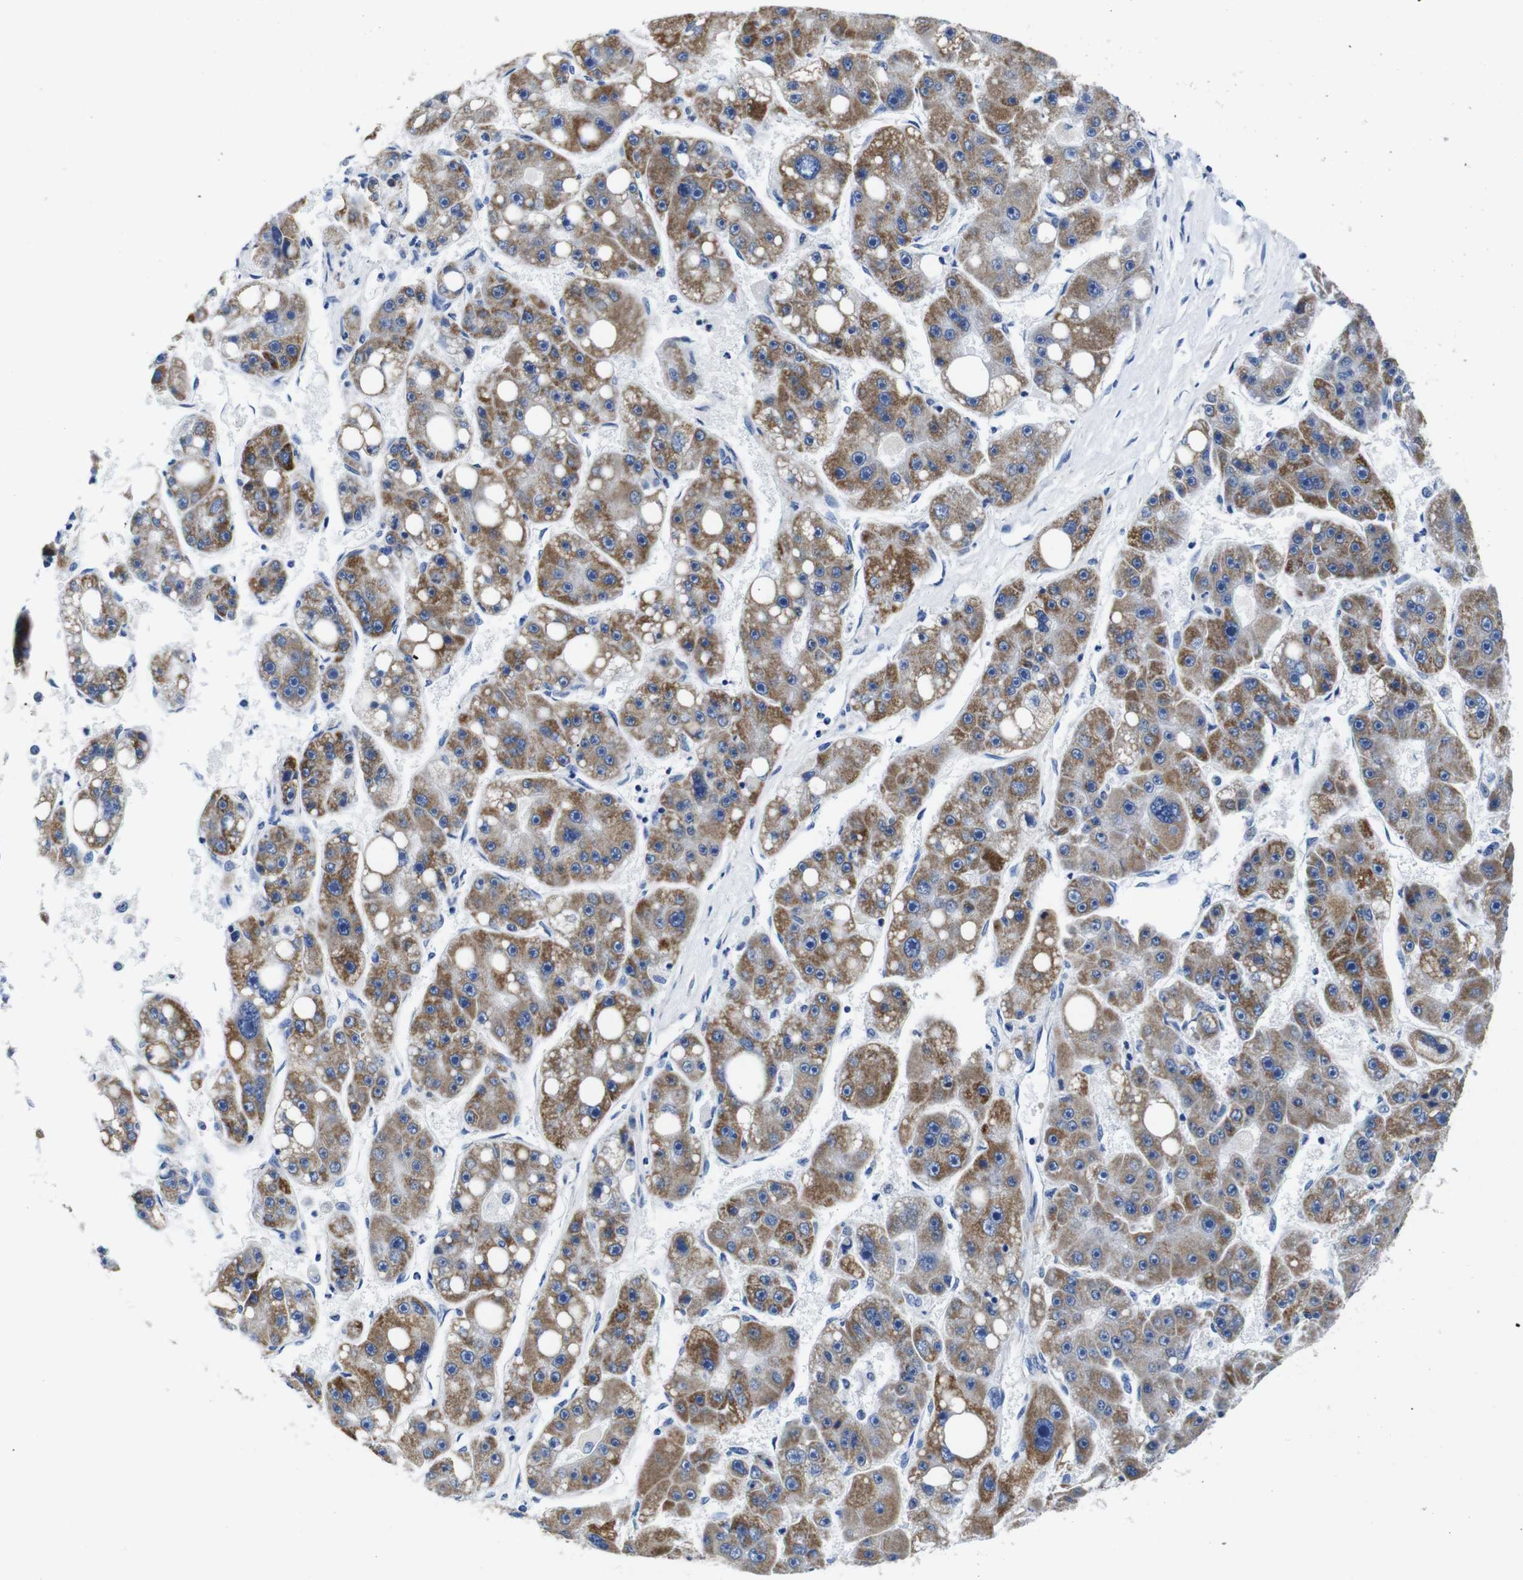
{"staining": {"intensity": "moderate", "quantity": ">75%", "location": "cytoplasmic/membranous"}, "tissue": "liver cancer", "cell_type": "Tumor cells", "image_type": "cancer", "snomed": [{"axis": "morphology", "description": "Carcinoma, Hepatocellular, NOS"}, {"axis": "topography", "description": "Liver"}], "caption": "Immunohistochemical staining of liver hepatocellular carcinoma shows medium levels of moderate cytoplasmic/membranous protein expression in approximately >75% of tumor cells. The staining was performed using DAB to visualize the protein expression in brown, while the nuclei were stained in blue with hematoxylin (Magnification: 20x).", "gene": "SNX19", "patient": {"sex": "female", "age": 61}}